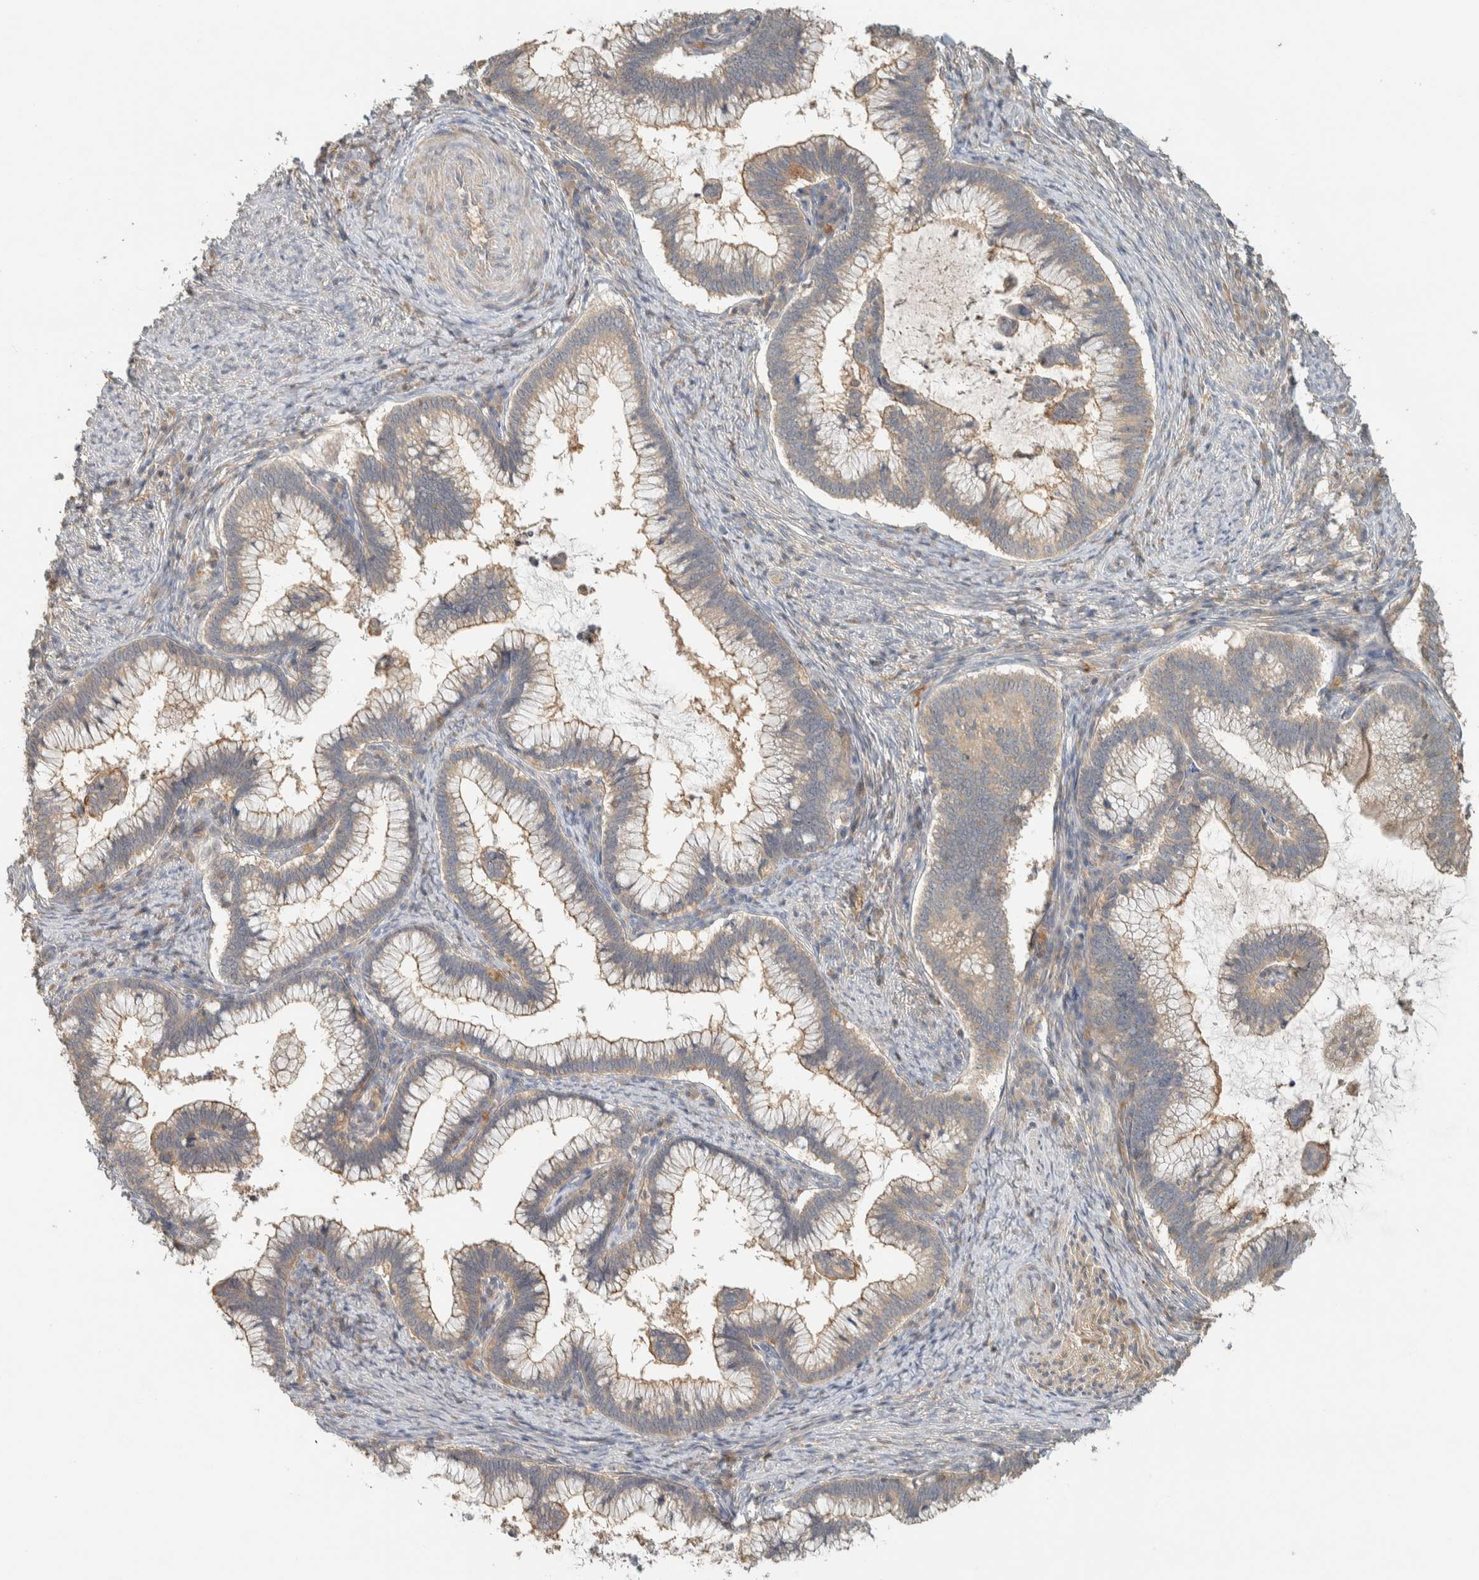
{"staining": {"intensity": "weak", "quantity": ">75%", "location": "cytoplasmic/membranous"}, "tissue": "cervical cancer", "cell_type": "Tumor cells", "image_type": "cancer", "snomed": [{"axis": "morphology", "description": "Adenocarcinoma, NOS"}, {"axis": "topography", "description": "Cervix"}], "caption": "There is low levels of weak cytoplasmic/membranous staining in tumor cells of cervical cancer (adenocarcinoma), as demonstrated by immunohistochemical staining (brown color).", "gene": "RAB11FIP1", "patient": {"sex": "female", "age": 36}}